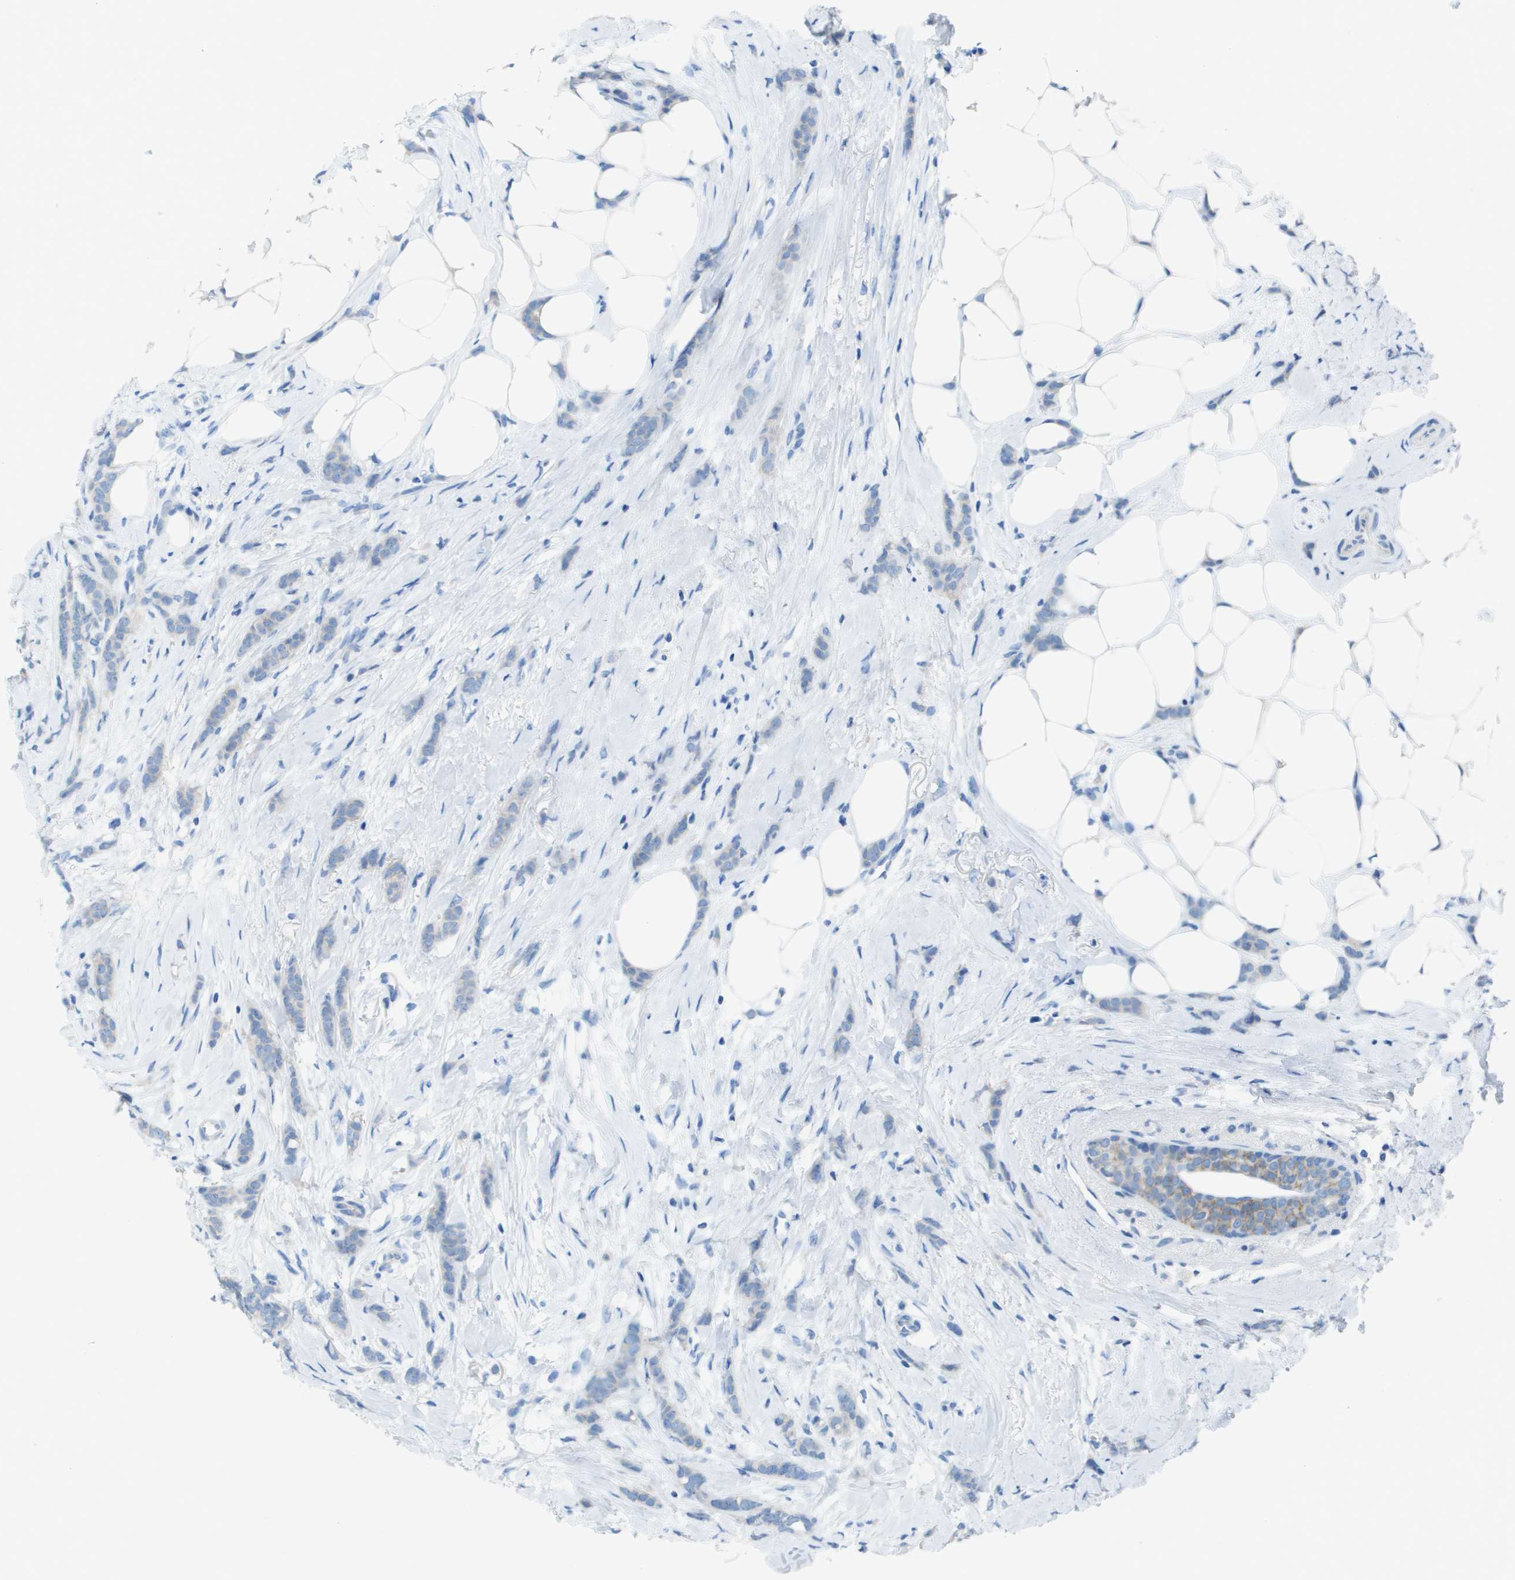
{"staining": {"intensity": "negative", "quantity": "none", "location": "none"}, "tissue": "breast cancer", "cell_type": "Tumor cells", "image_type": "cancer", "snomed": [{"axis": "morphology", "description": "Lobular carcinoma, in situ"}, {"axis": "morphology", "description": "Lobular carcinoma"}, {"axis": "topography", "description": "Breast"}], "caption": "This is an IHC image of breast cancer (lobular carcinoma in situ). There is no staining in tumor cells.", "gene": "CD46", "patient": {"sex": "female", "age": 41}}